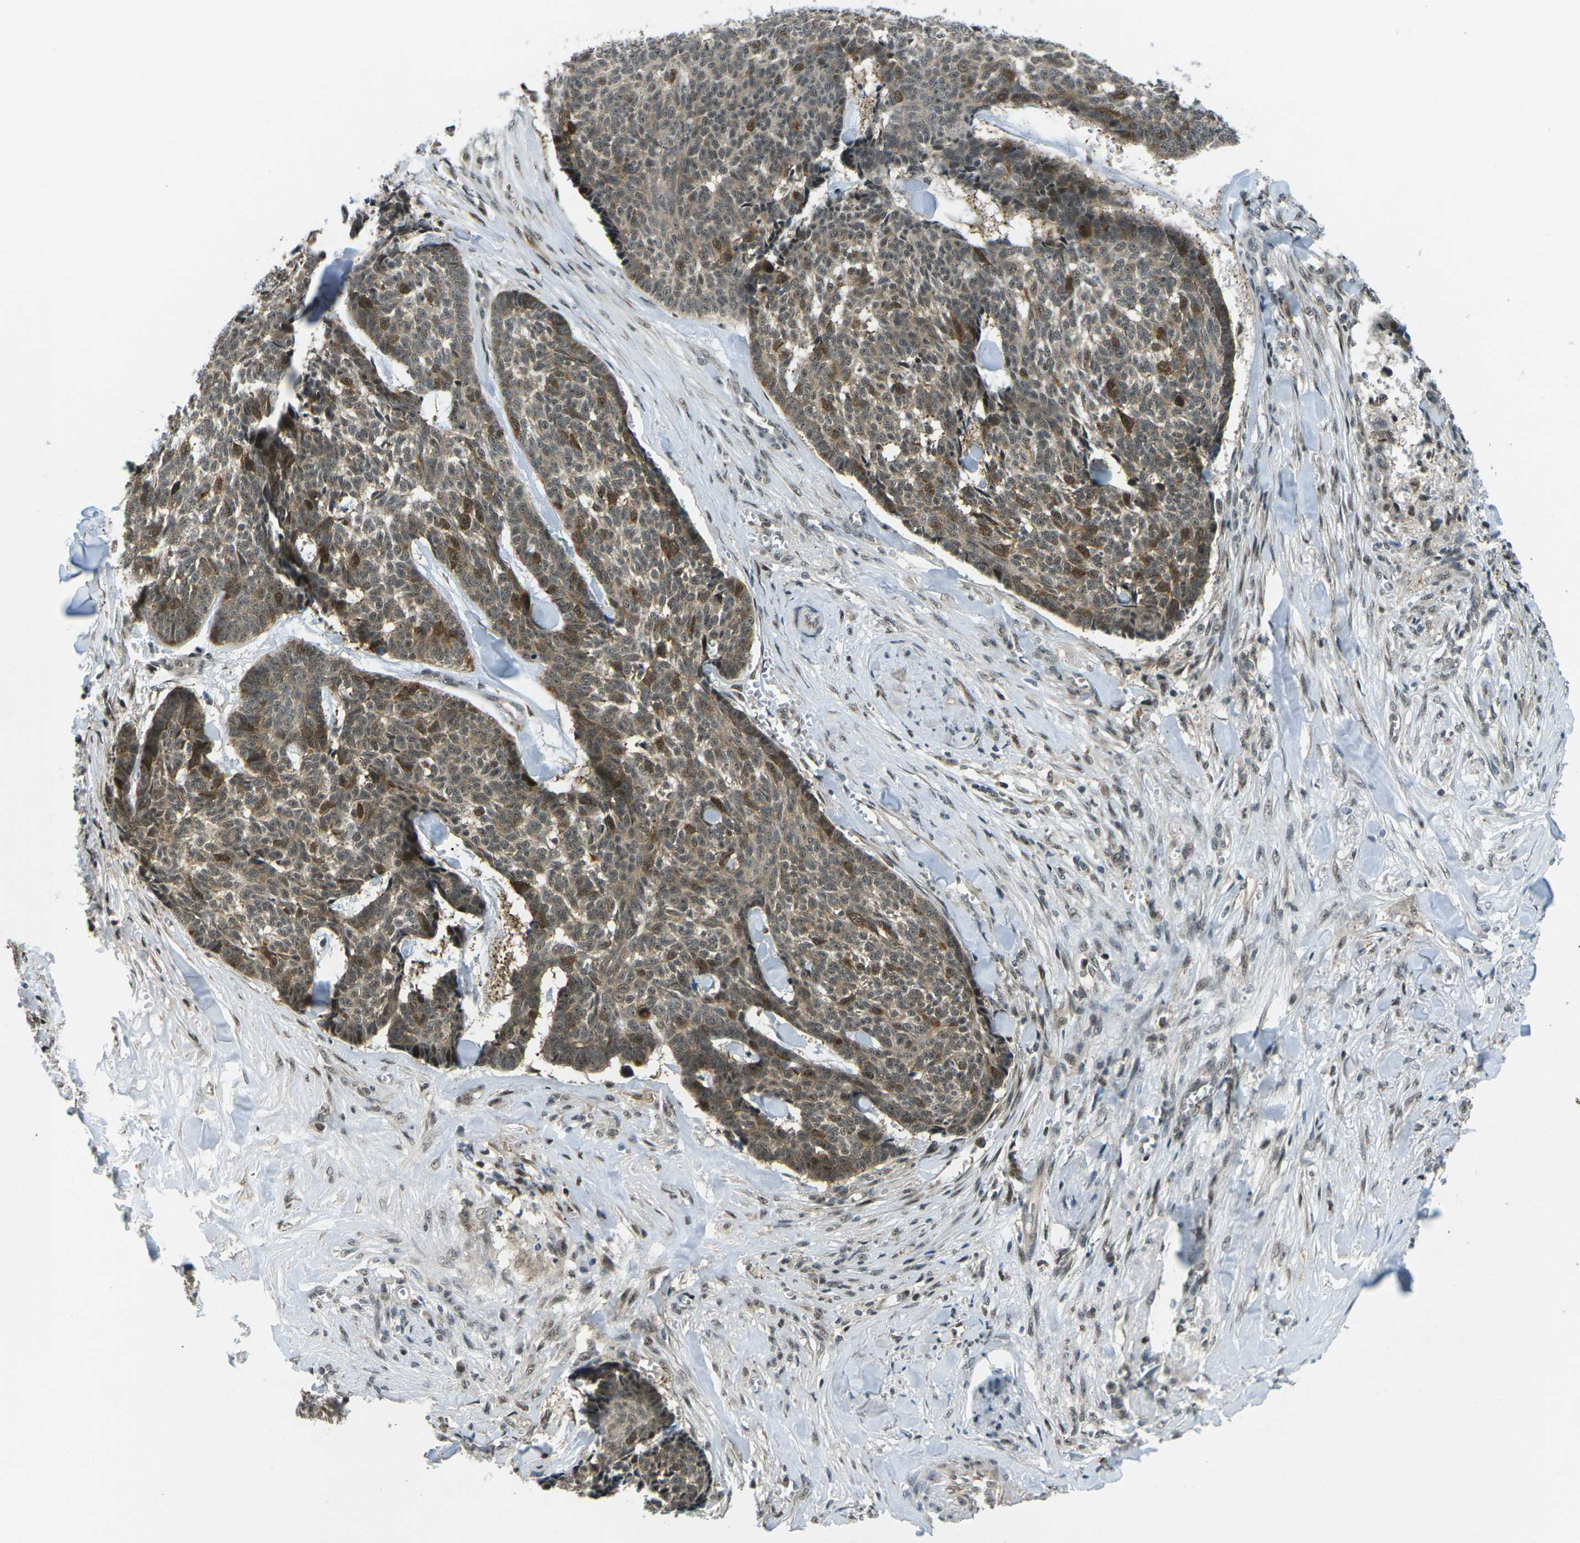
{"staining": {"intensity": "moderate", "quantity": ">75%", "location": "cytoplasmic/membranous,nuclear"}, "tissue": "skin cancer", "cell_type": "Tumor cells", "image_type": "cancer", "snomed": [{"axis": "morphology", "description": "Basal cell carcinoma"}, {"axis": "topography", "description": "Skin"}], "caption": "This micrograph reveals basal cell carcinoma (skin) stained with IHC to label a protein in brown. The cytoplasmic/membranous and nuclear of tumor cells show moderate positivity for the protein. Nuclei are counter-stained blue.", "gene": "UBE2S", "patient": {"sex": "male", "age": 84}}